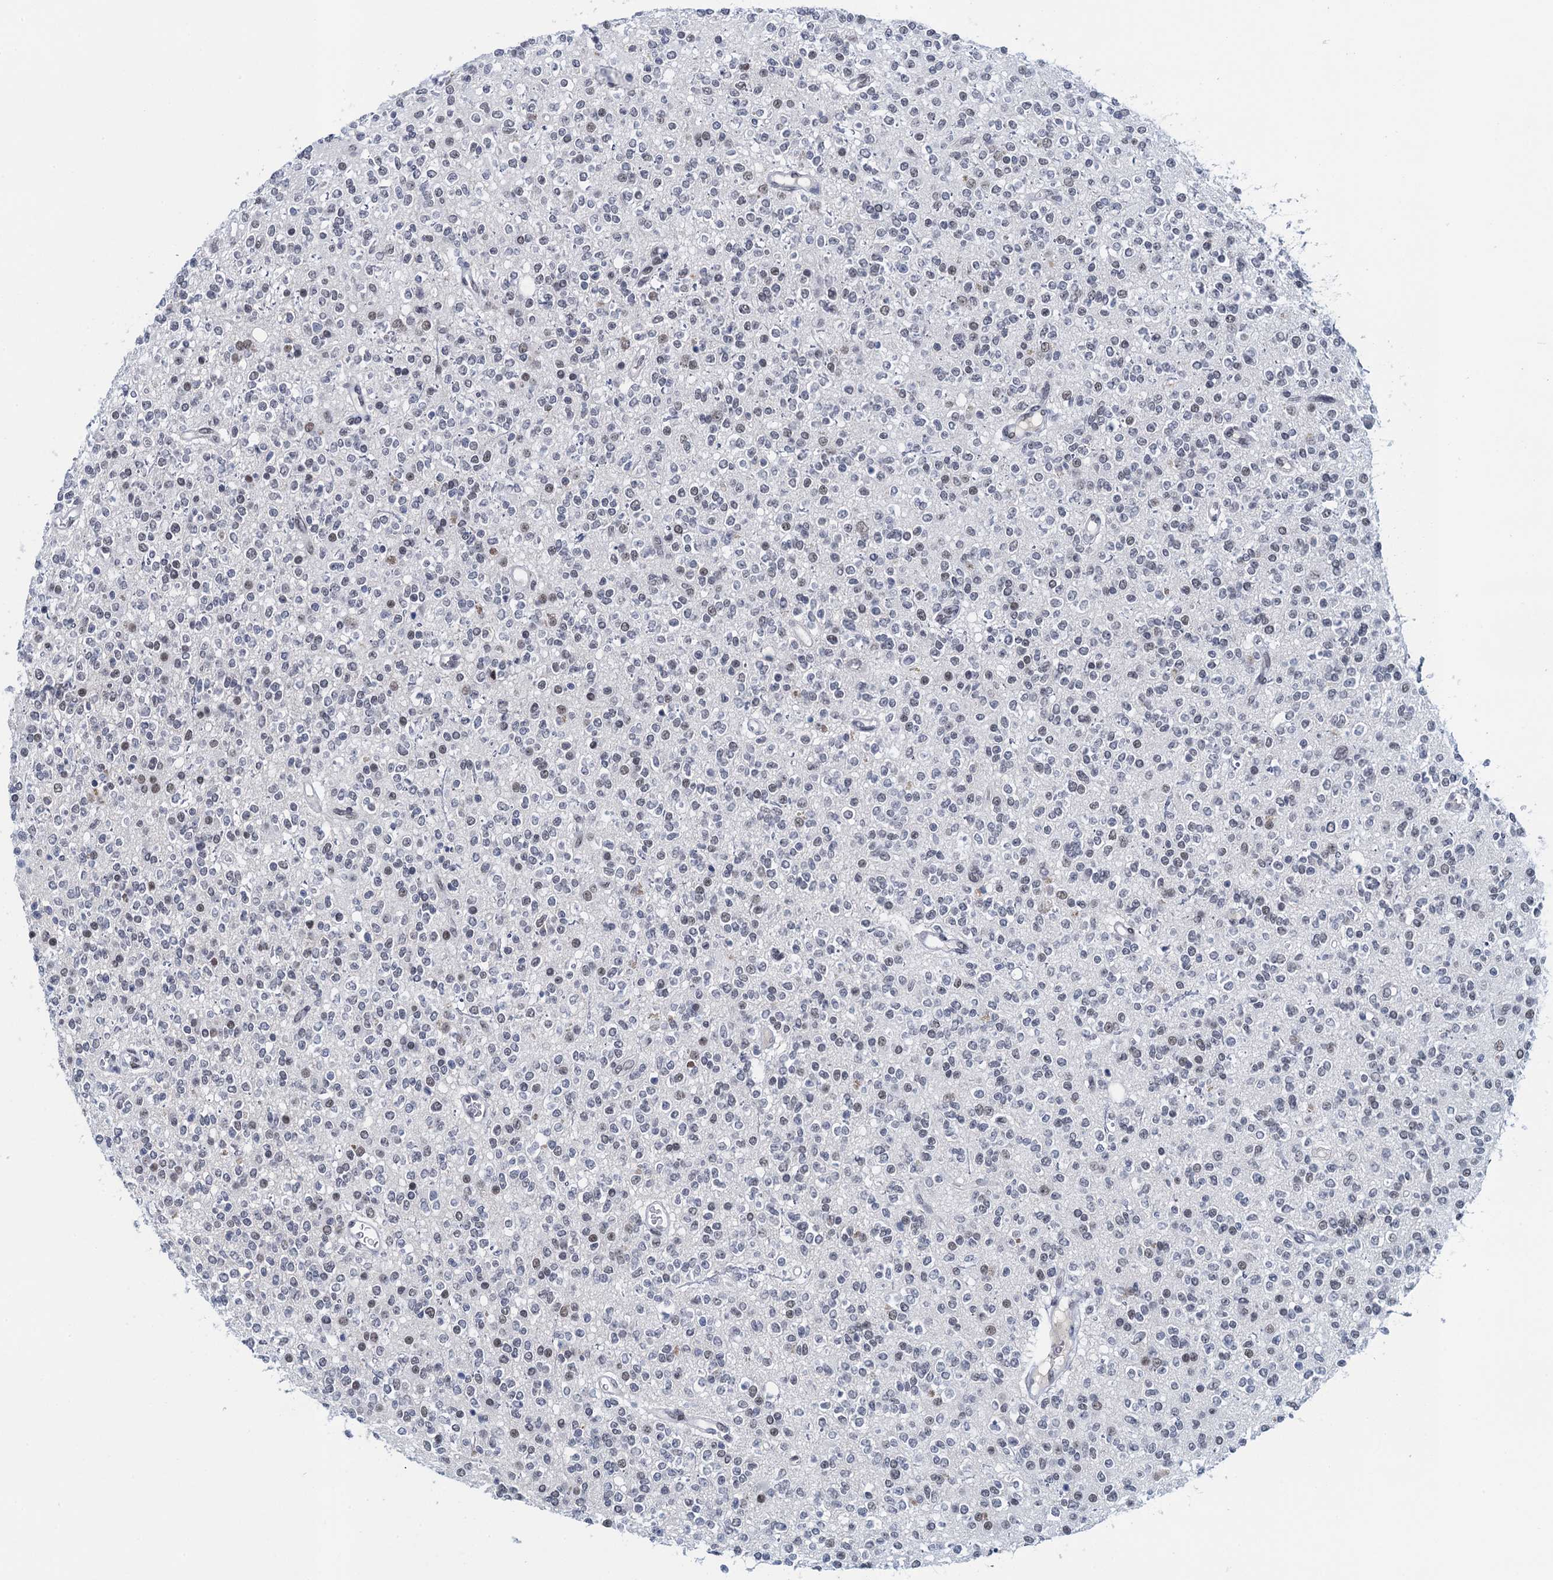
{"staining": {"intensity": "weak", "quantity": "<25%", "location": "nuclear"}, "tissue": "glioma", "cell_type": "Tumor cells", "image_type": "cancer", "snomed": [{"axis": "morphology", "description": "Glioma, malignant, High grade"}, {"axis": "topography", "description": "Brain"}], "caption": "There is no significant expression in tumor cells of malignant glioma (high-grade).", "gene": "EPS8L1", "patient": {"sex": "male", "age": 34}}